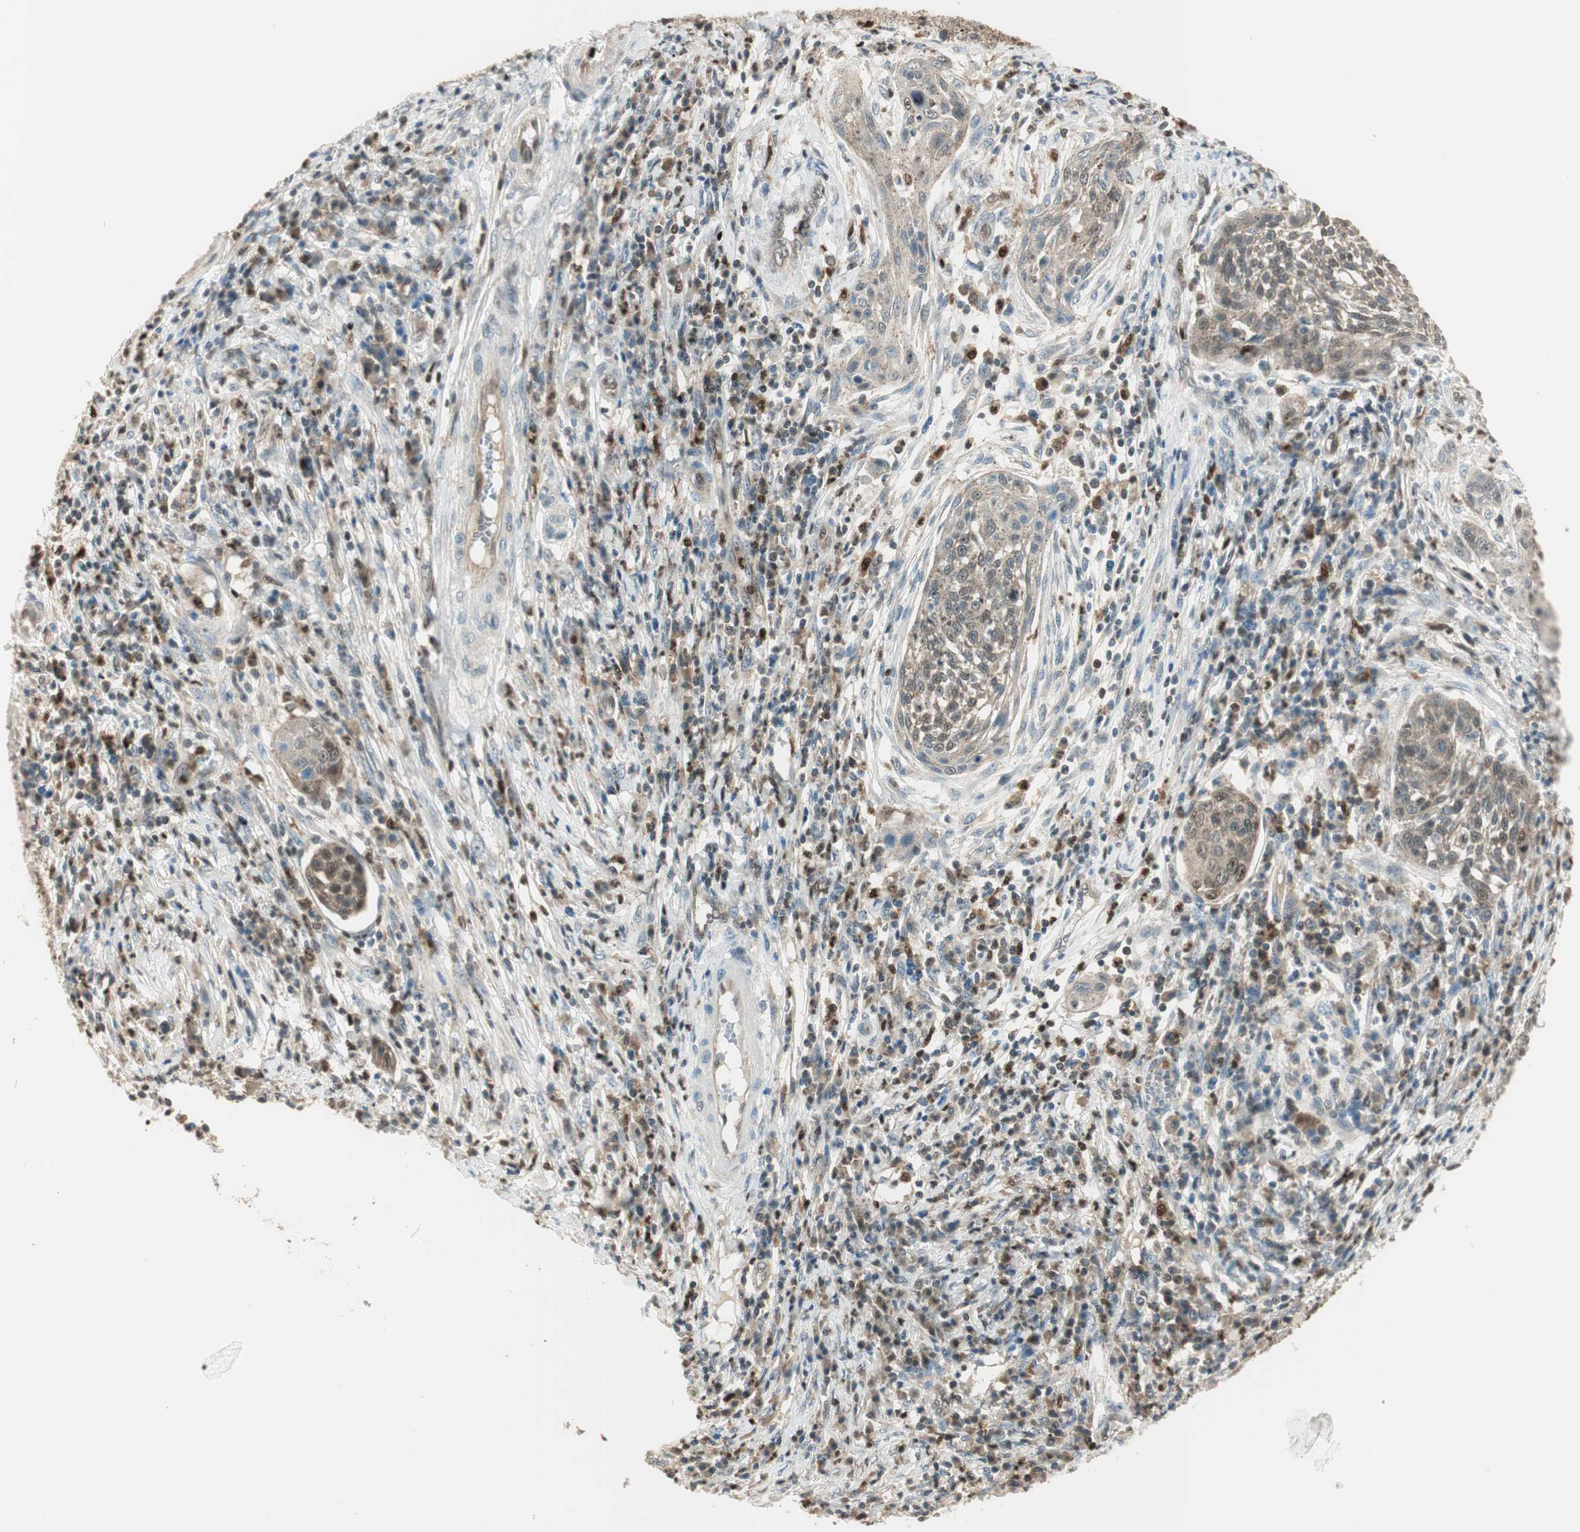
{"staining": {"intensity": "moderate", "quantity": "25%-75%", "location": "nuclear"}, "tissue": "cervical cancer", "cell_type": "Tumor cells", "image_type": "cancer", "snomed": [{"axis": "morphology", "description": "Squamous cell carcinoma, NOS"}, {"axis": "topography", "description": "Cervix"}], "caption": "High-power microscopy captured an immunohistochemistry photomicrograph of squamous cell carcinoma (cervical), revealing moderate nuclear expression in about 25%-75% of tumor cells.", "gene": "LTA4H", "patient": {"sex": "female", "age": 34}}